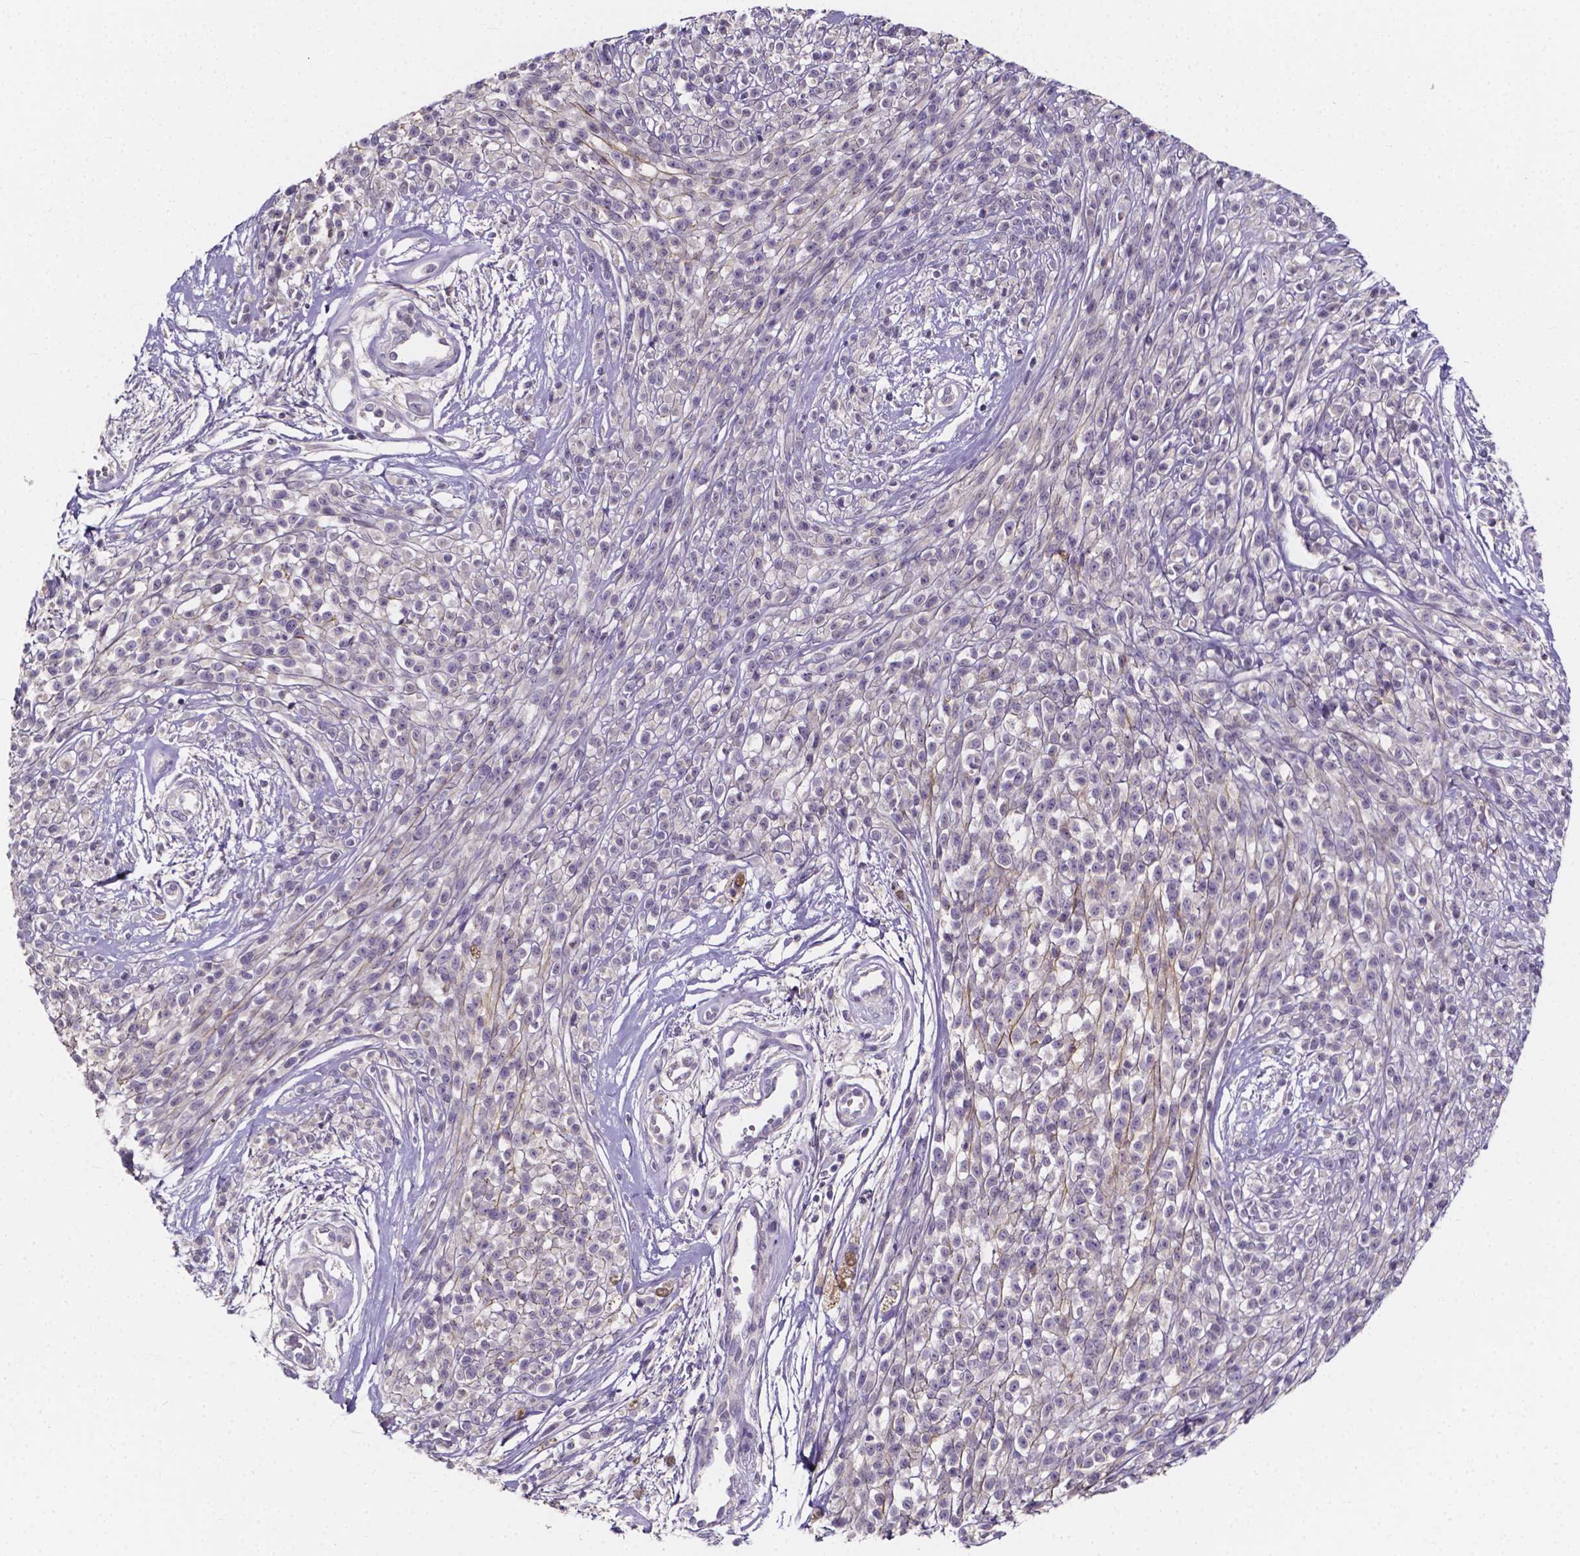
{"staining": {"intensity": "negative", "quantity": "none", "location": "none"}, "tissue": "melanoma", "cell_type": "Tumor cells", "image_type": "cancer", "snomed": [{"axis": "morphology", "description": "Malignant melanoma, NOS"}, {"axis": "topography", "description": "Skin"}, {"axis": "topography", "description": "Skin of trunk"}], "caption": "Protein analysis of melanoma displays no significant positivity in tumor cells.", "gene": "SPOCD1", "patient": {"sex": "male", "age": 74}}